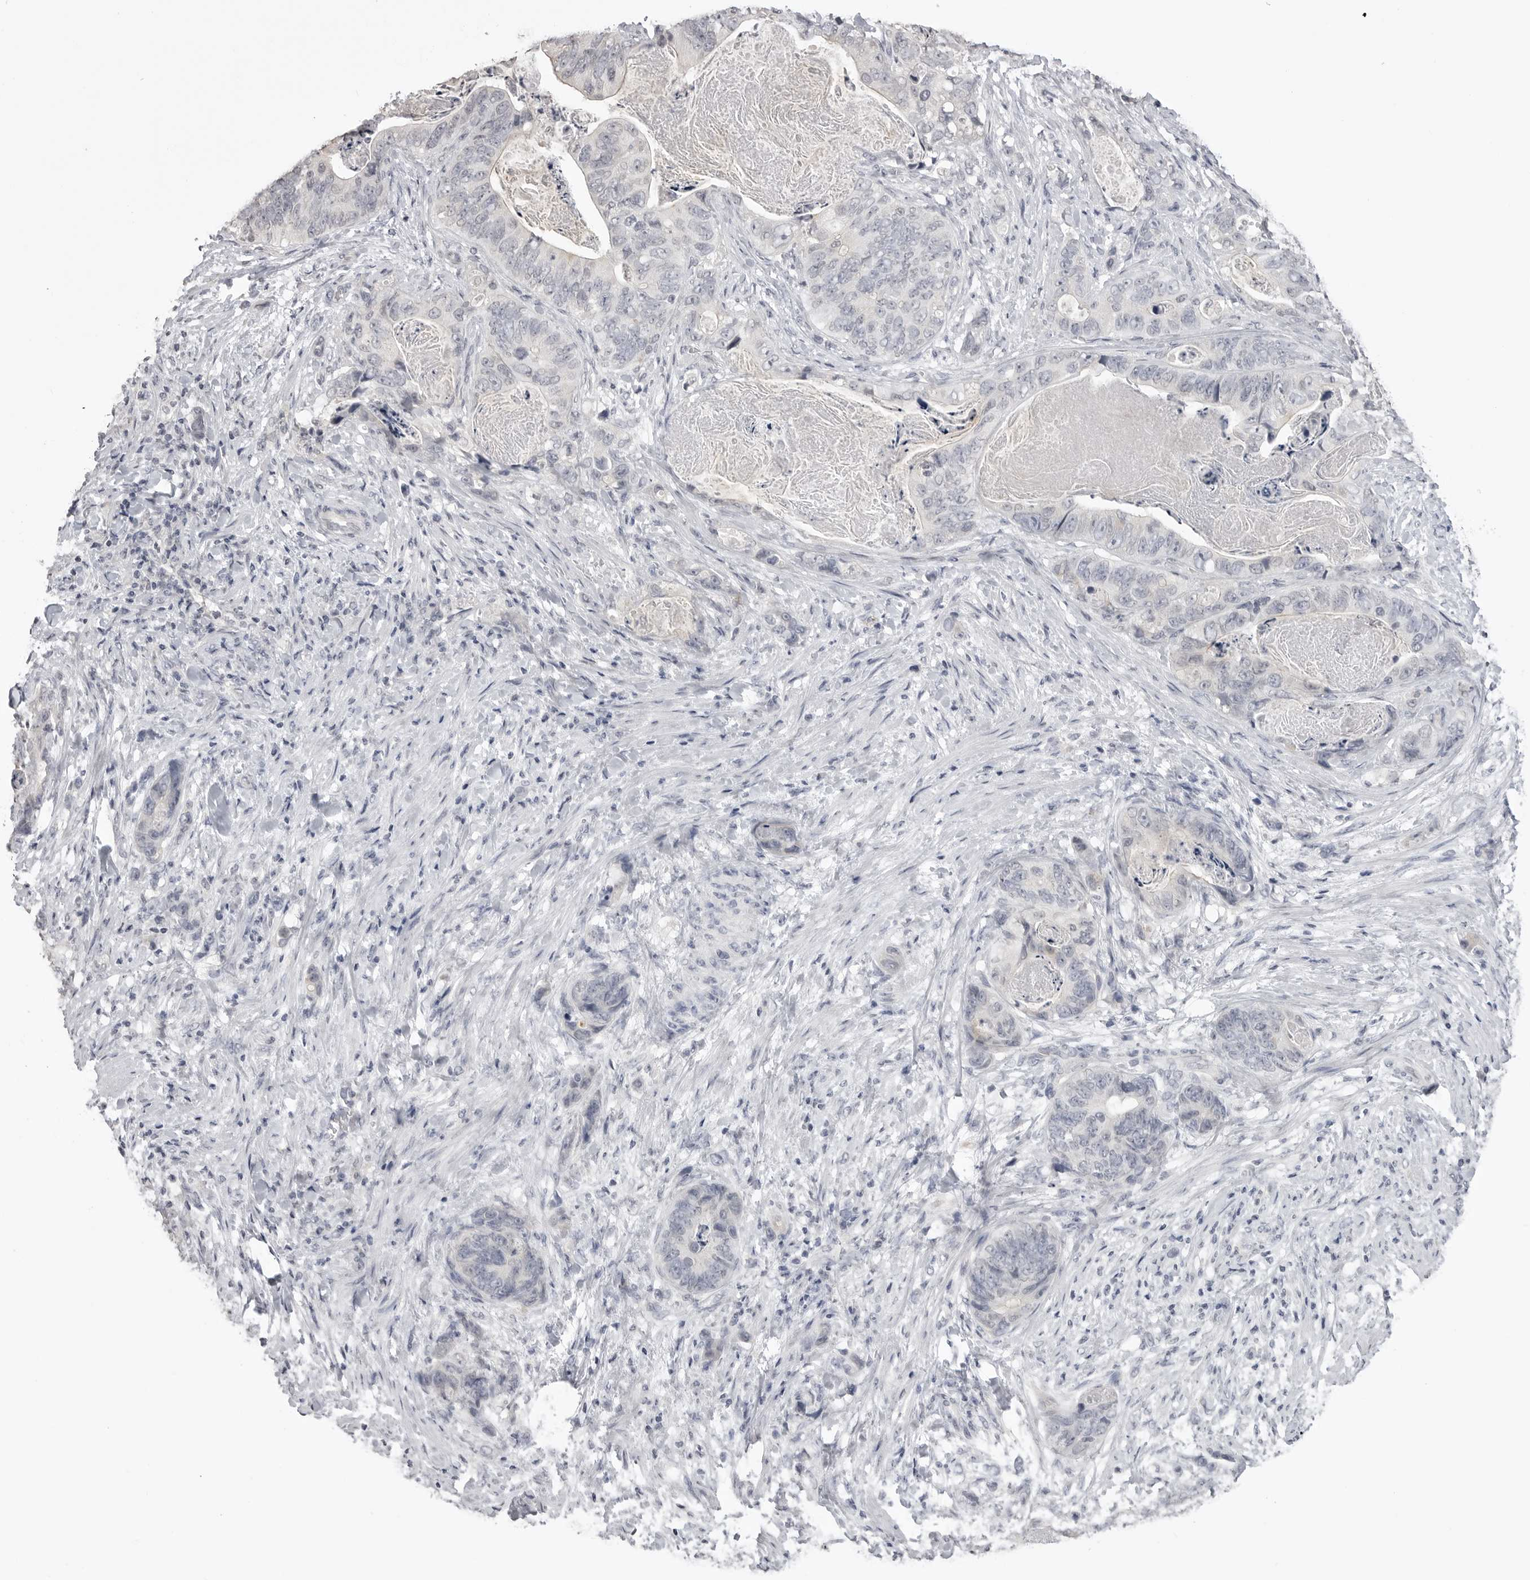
{"staining": {"intensity": "negative", "quantity": "none", "location": "none"}, "tissue": "stomach cancer", "cell_type": "Tumor cells", "image_type": "cancer", "snomed": [{"axis": "morphology", "description": "Normal tissue, NOS"}, {"axis": "morphology", "description": "Adenocarcinoma, NOS"}, {"axis": "topography", "description": "Stomach"}], "caption": "High power microscopy photomicrograph of an immunohistochemistry (IHC) photomicrograph of stomach cancer (adenocarcinoma), revealing no significant expression in tumor cells.", "gene": "GPN2", "patient": {"sex": "female", "age": 89}}